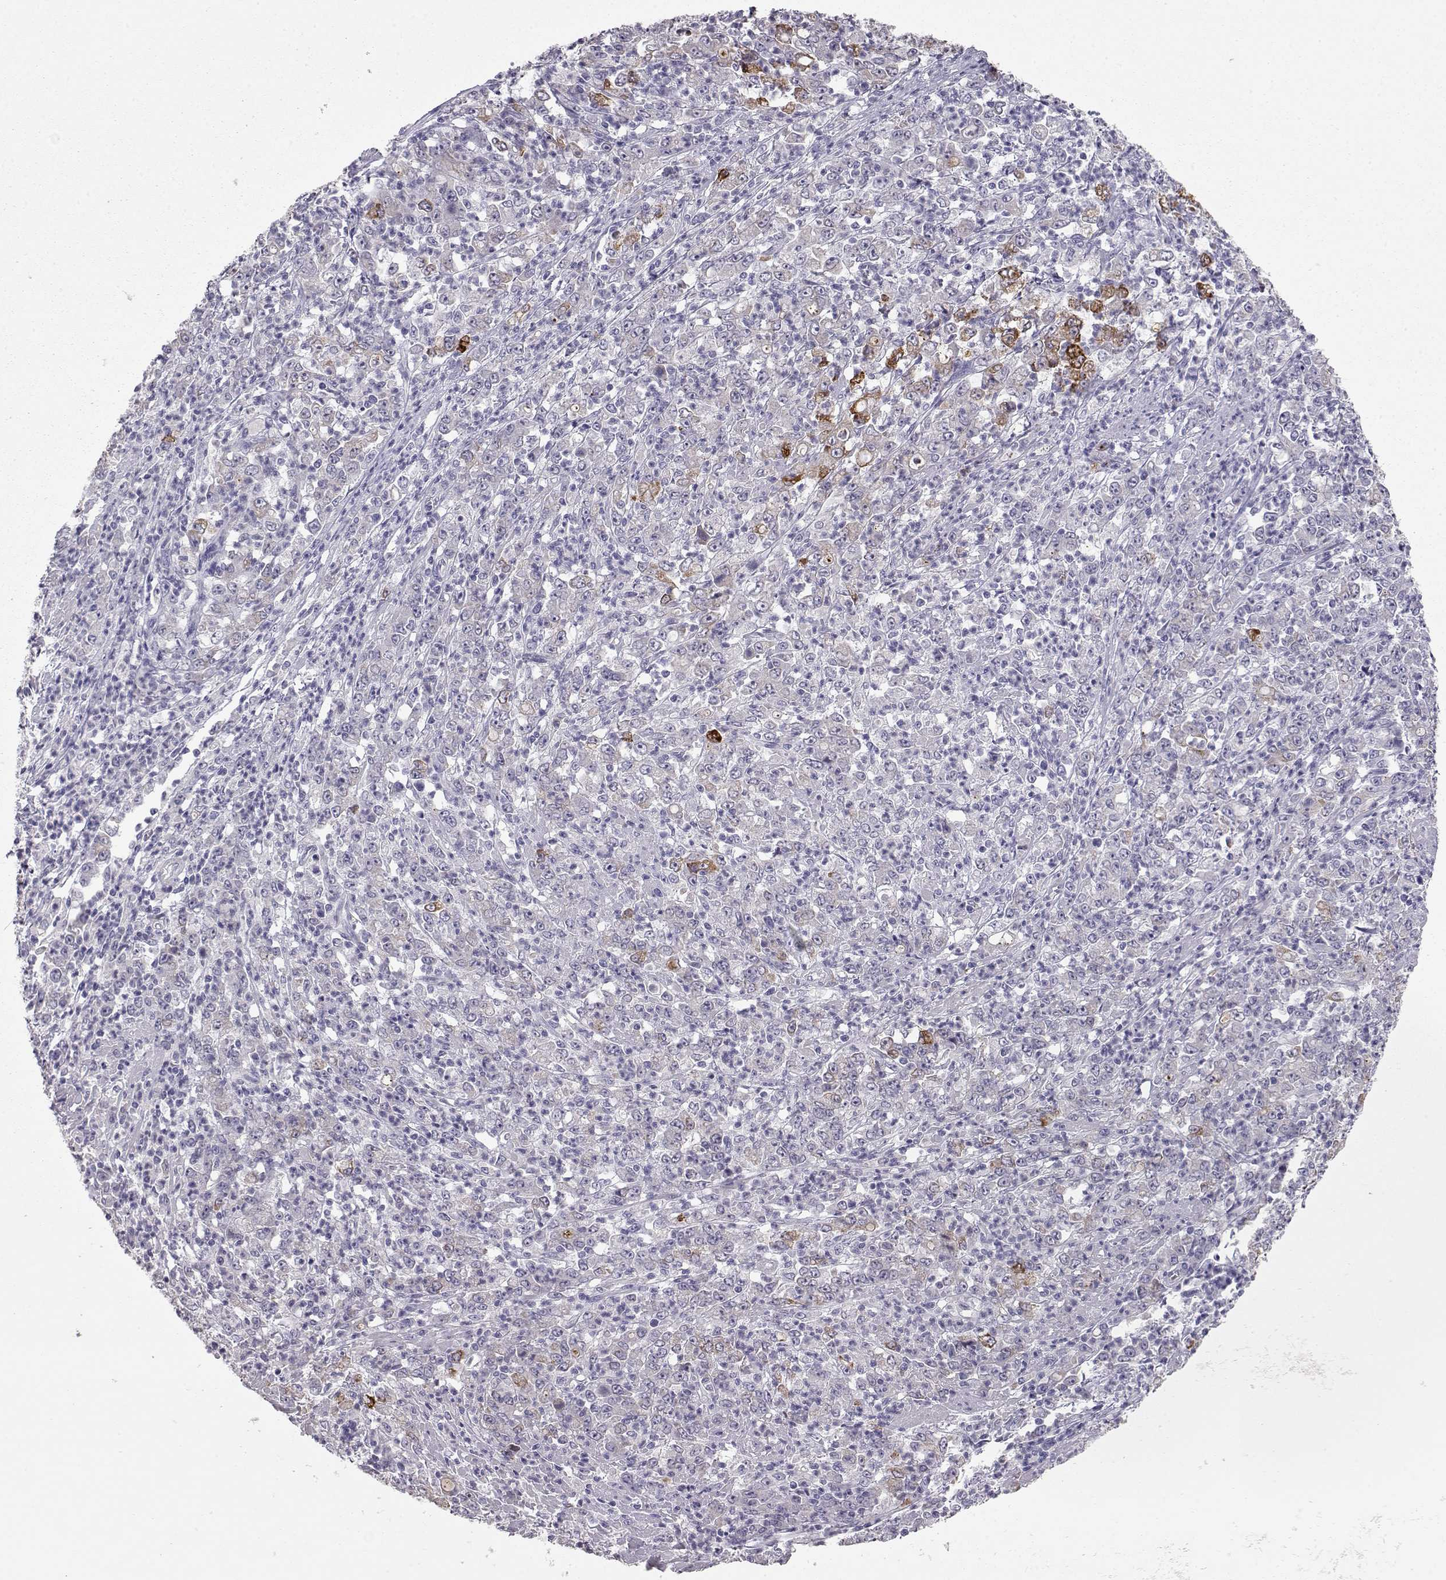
{"staining": {"intensity": "strong", "quantity": "<25%", "location": "cytoplasmic/membranous"}, "tissue": "stomach cancer", "cell_type": "Tumor cells", "image_type": "cancer", "snomed": [{"axis": "morphology", "description": "Adenocarcinoma, NOS"}, {"axis": "topography", "description": "Stomach, lower"}], "caption": "Brown immunohistochemical staining in human stomach adenocarcinoma reveals strong cytoplasmic/membranous staining in approximately <25% of tumor cells.", "gene": "LAMB3", "patient": {"sex": "female", "age": 71}}